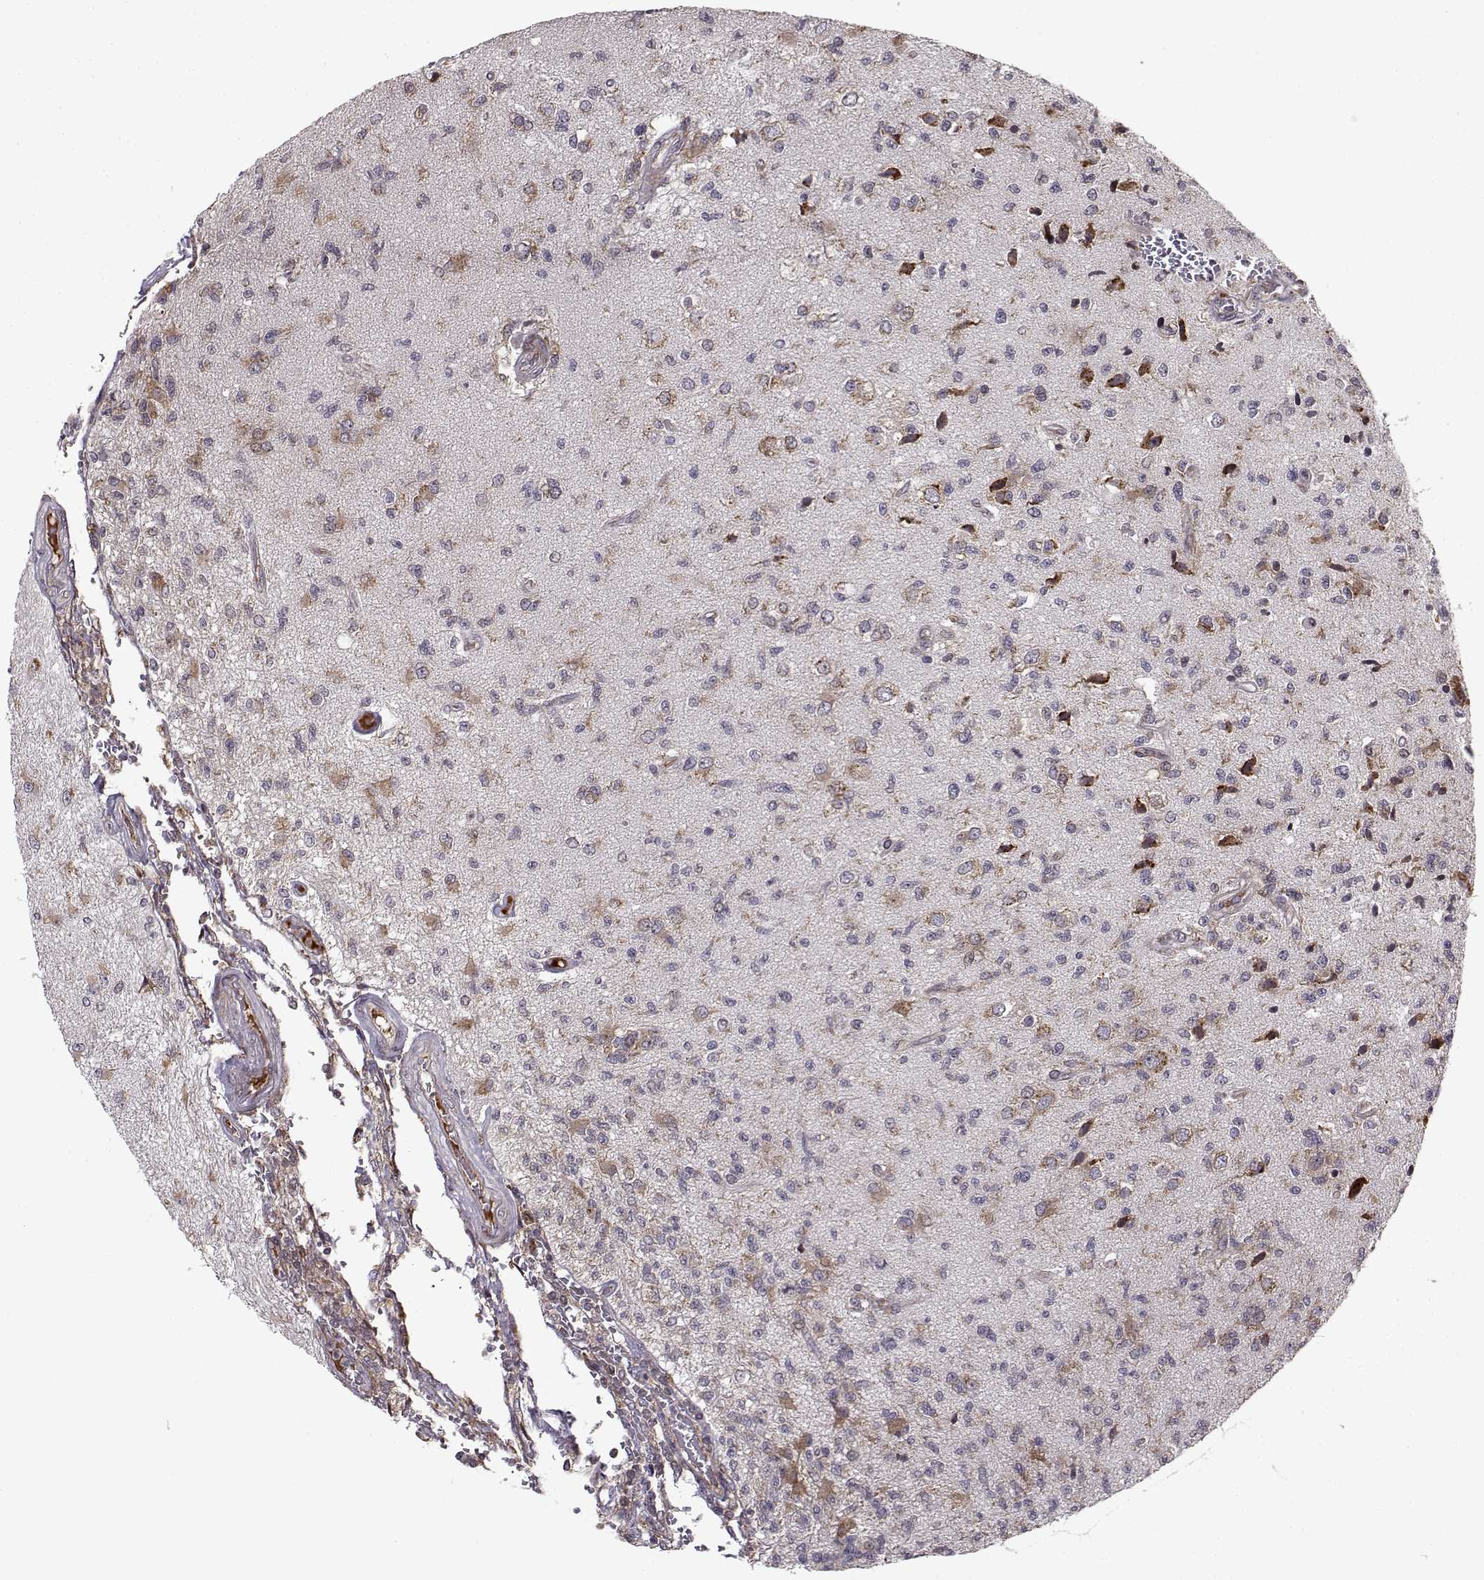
{"staining": {"intensity": "moderate", "quantity": "<25%", "location": "cytoplasmic/membranous"}, "tissue": "glioma", "cell_type": "Tumor cells", "image_type": "cancer", "snomed": [{"axis": "morphology", "description": "Glioma, malignant, High grade"}, {"axis": "topography", "description": "Brain"}], "caption": "The image reveals staining of glioma, revealing moderate cytoplasmic/membranous protein positivity (brown color) within tumor cells. (DAB IHC, brown staining for protein, blue staining for nuclei).", "gene": "RPL31", "patient": {"sex": "male", "age": 56}}